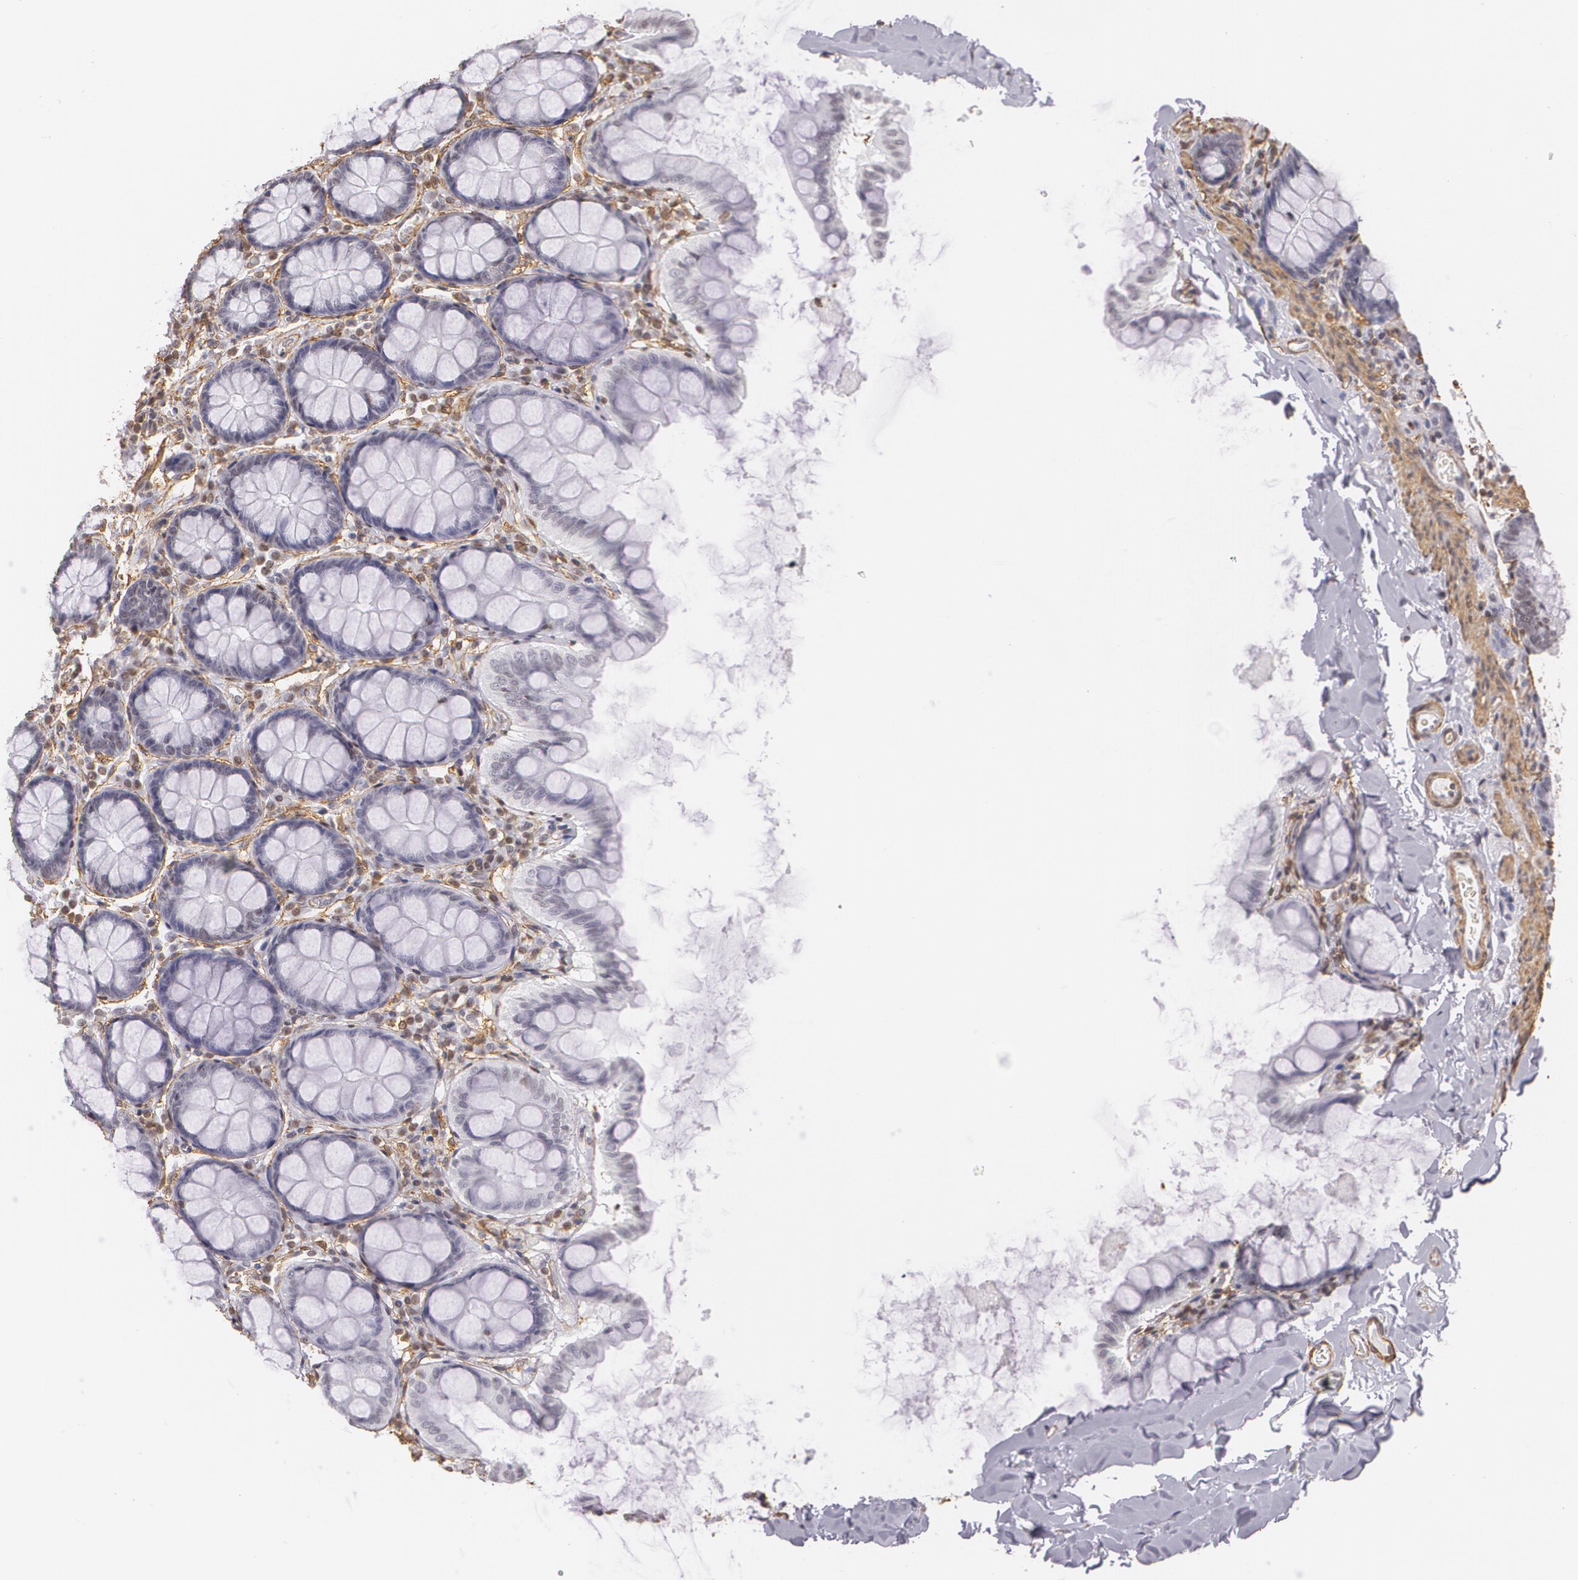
{"staining": {"intensity": "negative", "quantity": "none", "location": "none"}, "tissue": "colon", "cell_type": "Endothelial cells", "image_type": "normal", "snomed": [{"axis": "morphology", "description": "Normal tissue, NOS"}, {"axis": "topography", "description": "Colon"}], "caption": "Colon was stained to show a protein in brown. There is no significant expression in endothelial cells. (DAB immunohistochemistry (IHC) visualized using brightfield microscopy, high magnification).", "gene": "VAMP1", "patient": {"sex": "female", "age": 61}}